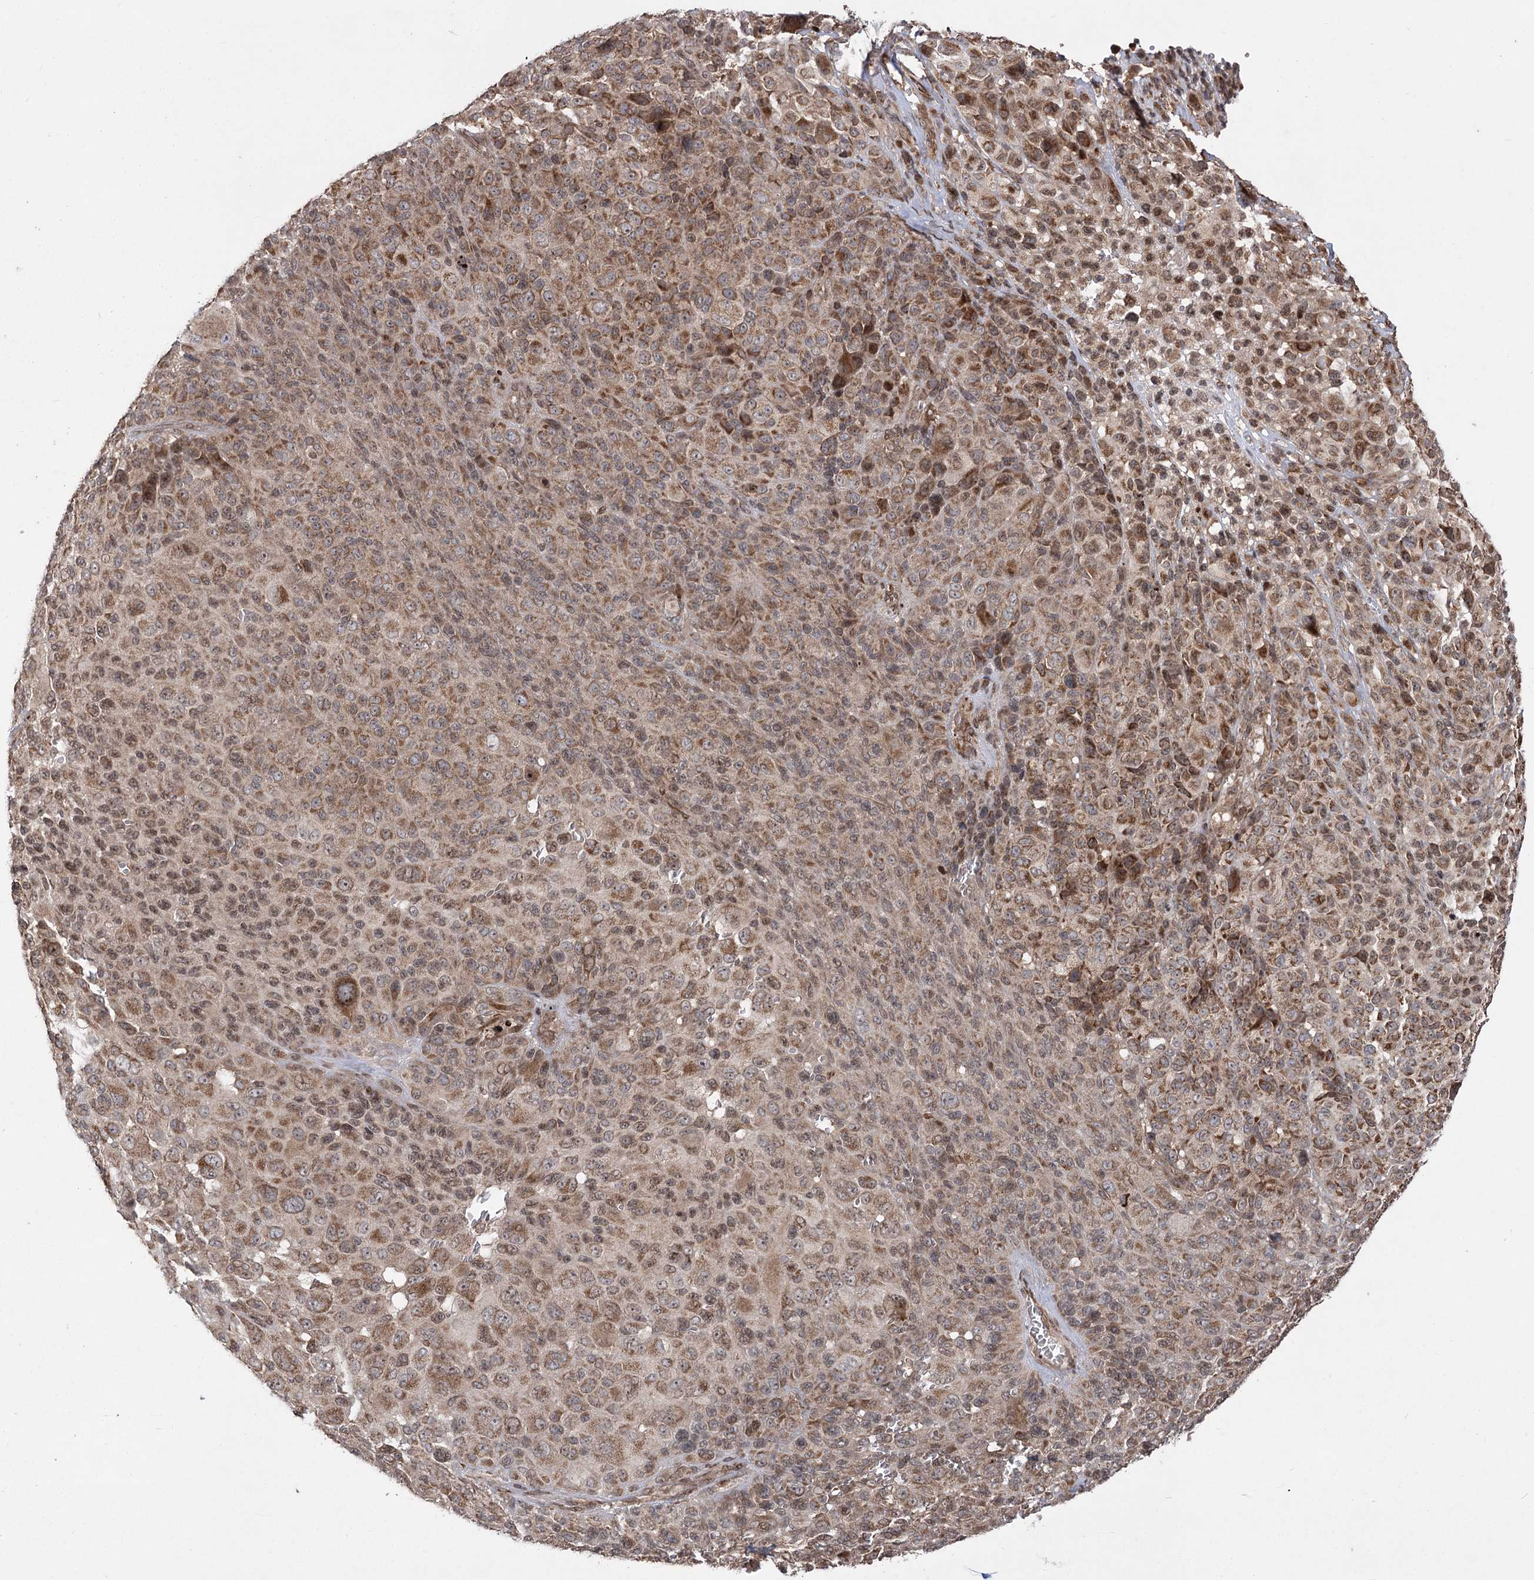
{"staining": {"intensity": "moderate", "quantity": ">75%", "location": "cytoplasmic/membranous,nuclear"}, "tissue": "melanoma", "cell_type": "Tumor cells", "image_type": "cancer", "snomed": [{"axis": "morphology", "description": "Malignant melanoma, NOS"}, {"axis": "topography", "description": "Skin of trunk"}], "caption": "Tumor cells reveal medium levels of moderate cytoplasmic/membranous and nuclear staining in approximately >75% of cells in malignant melanoma. Immunohistochemistry (ihc) stains the protein in brown and the nuclei are stained blue.", "gene": "TENM2", "patient": {"sex": "male", "age": 71}}